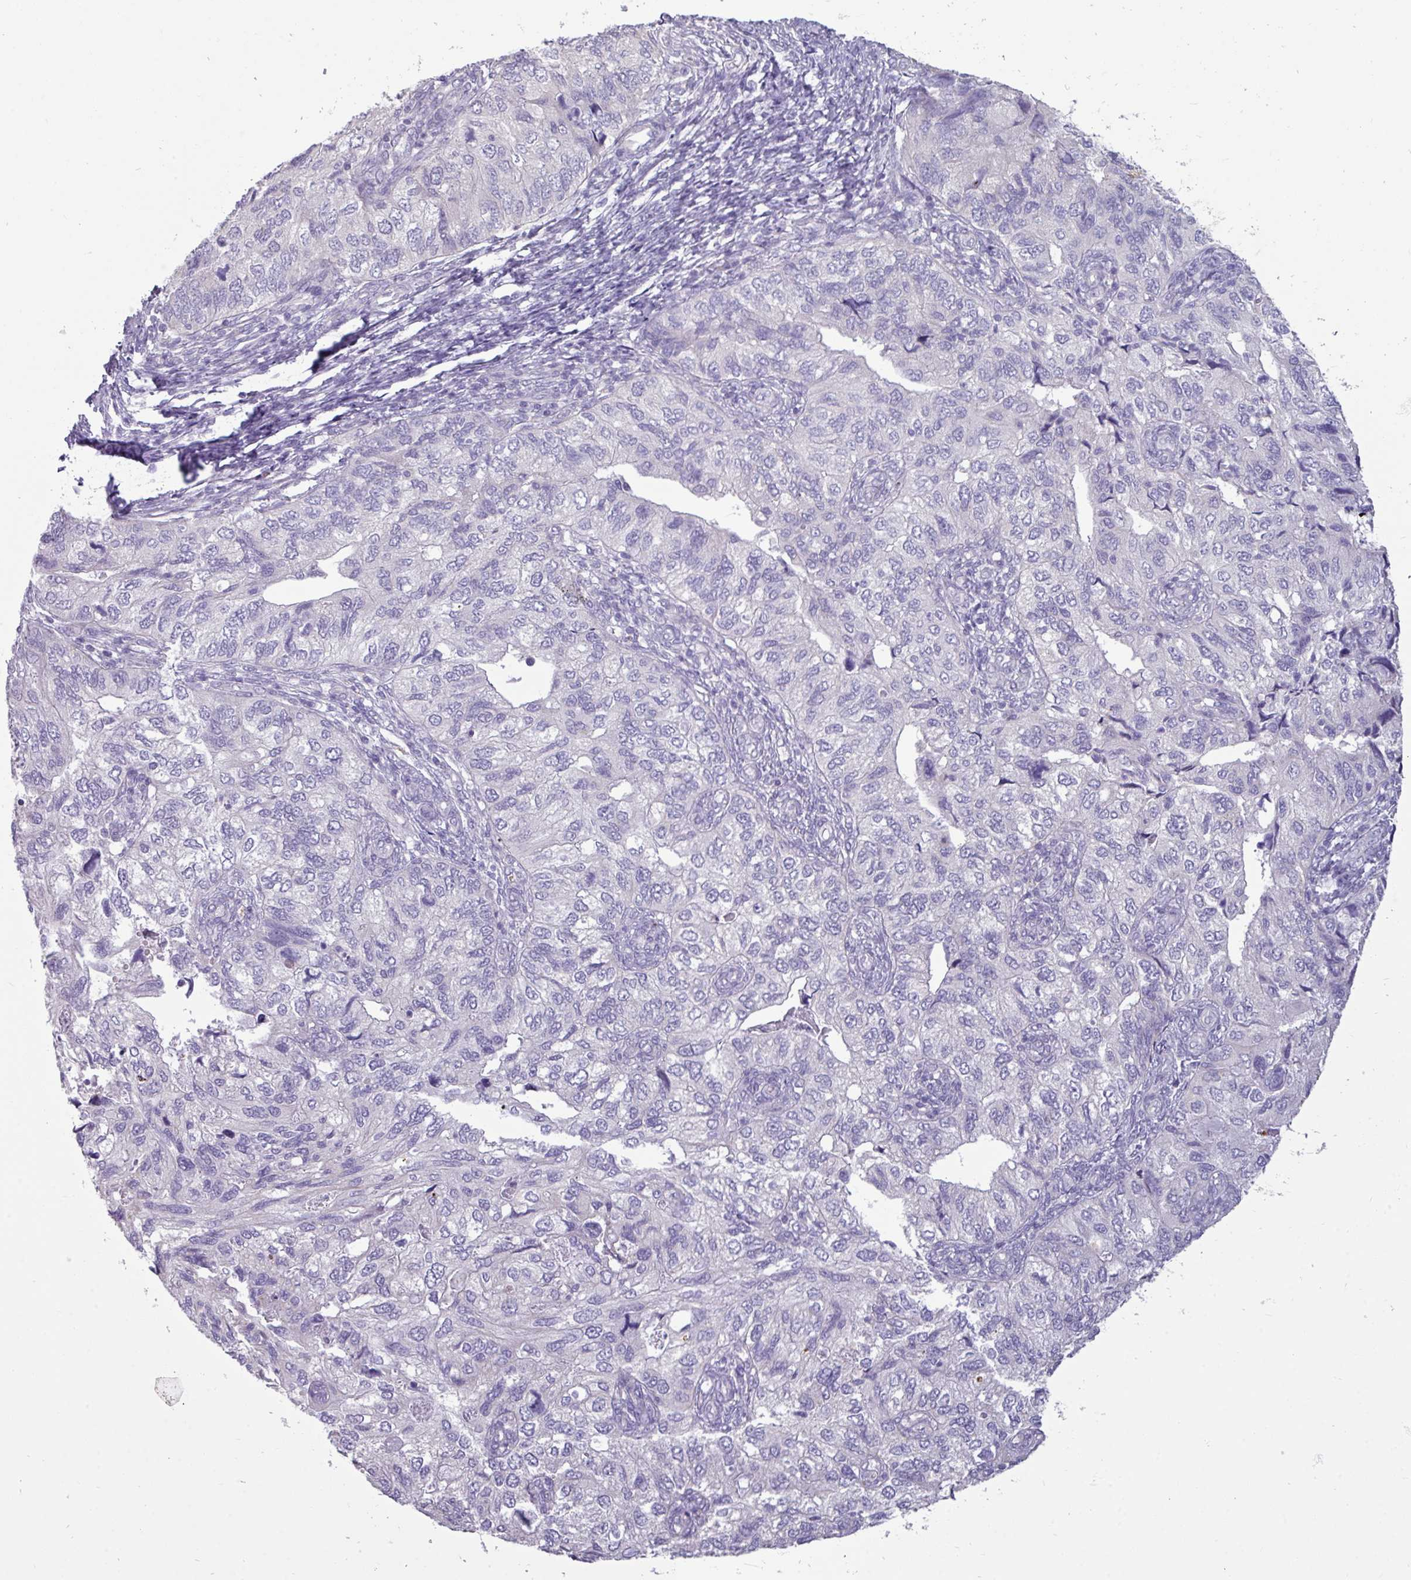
{"staining": {"intensity": "negative", "quantity": "none", "location": "none"}, "tissue": "endometrial cancer", "cell_type": "Tumor cells", "image_type": "cancer", "snomed": [{"axis": "morphology", "description": "Carcinoma, NOS"}, {"axis": "topography", "description": "Uterus"}], "caption": "DAB immunohistochemical staining of human endometrial cancer demonstrates no significant staining in tumor cells.", "gene": "TRIM39", "patient": {"sex": "female", "age": 76}}